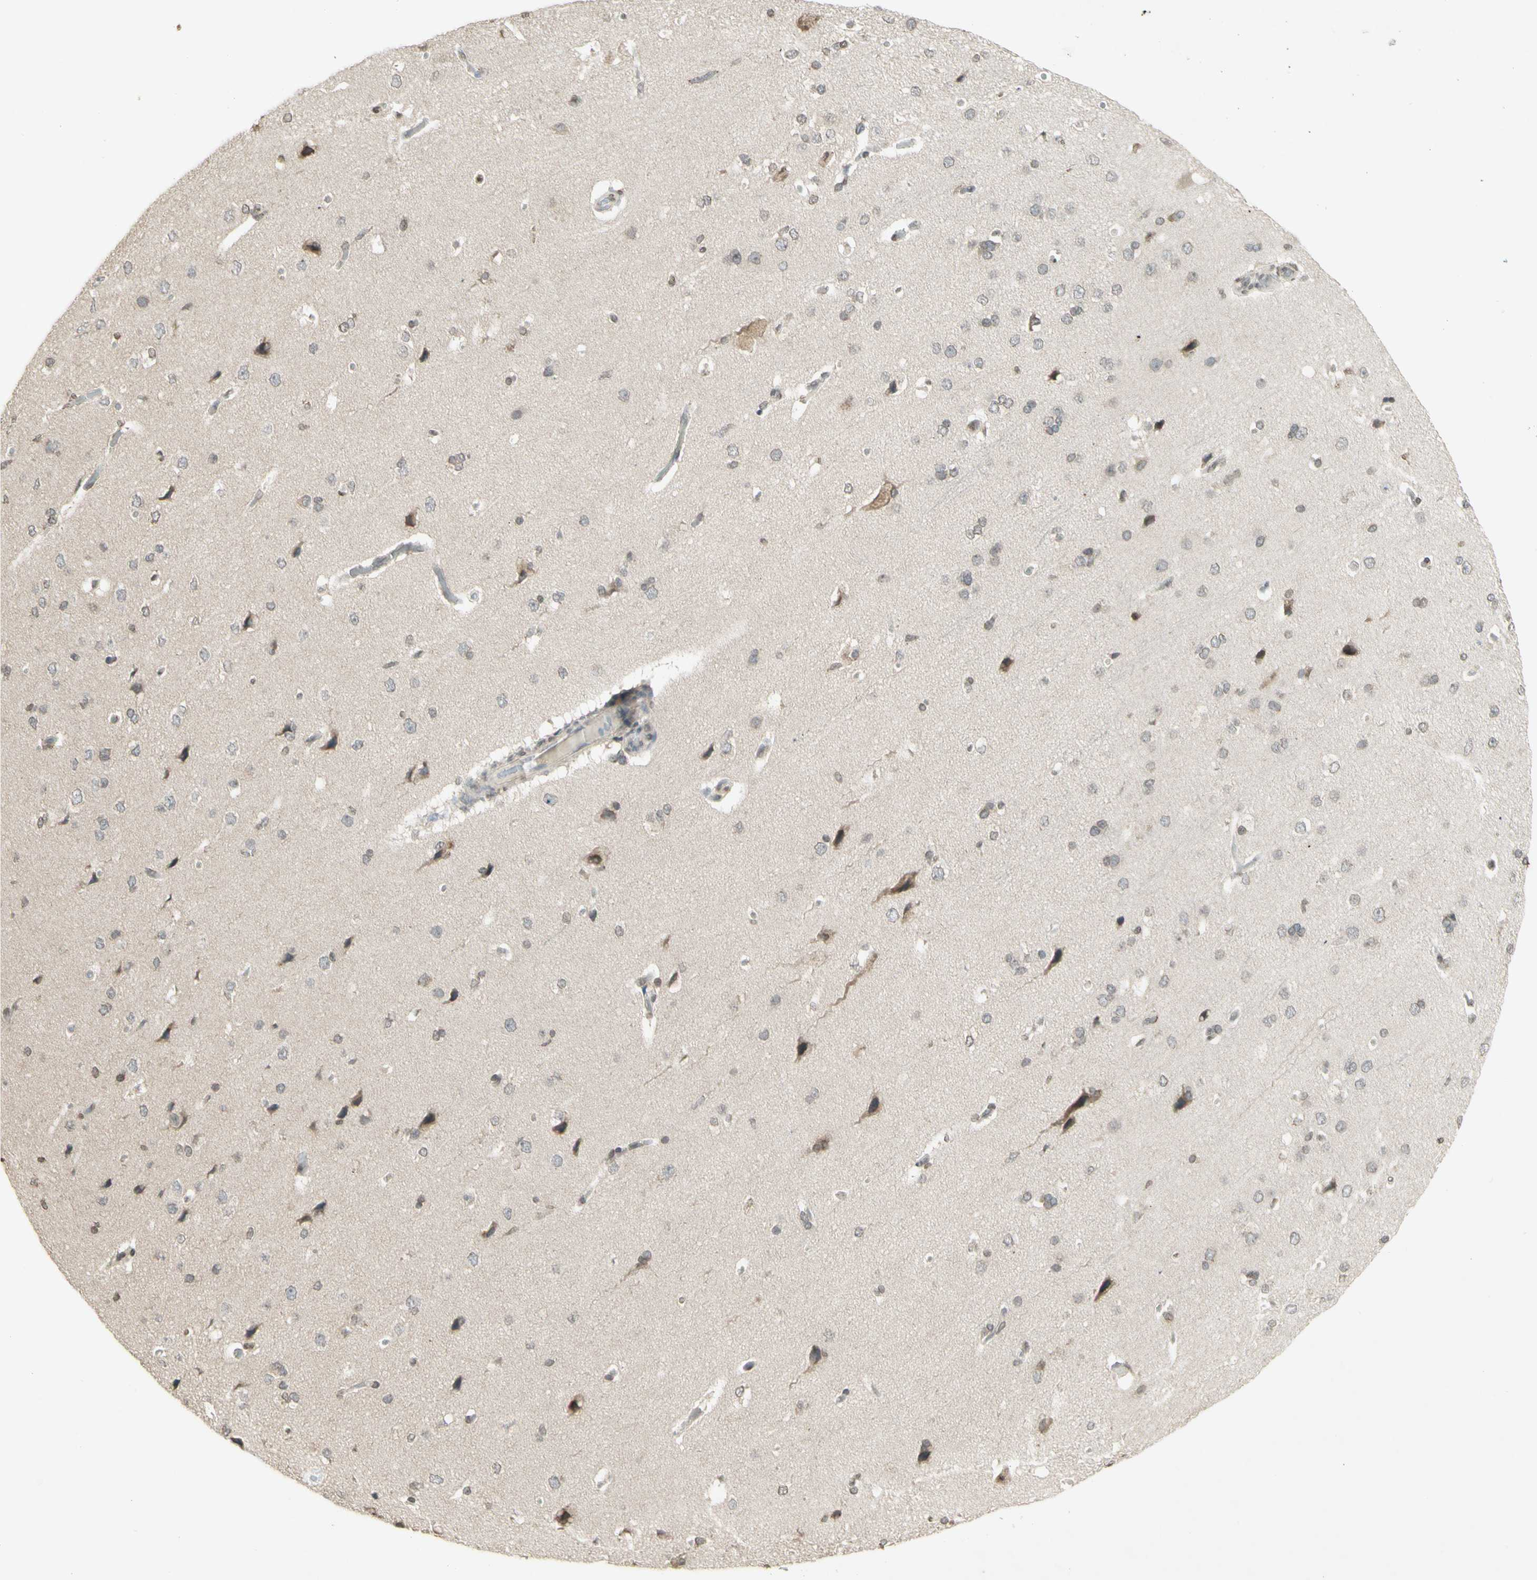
{"staining": {"intensity": "weak", "quantity": ">75%", "location": "cytoplasmic/membranous"}, "tissue": "cerebral cortex", "cell_type": "Endothelial cells", "image_type": "normal", "snomed": [{"axis": "morphology", "description": "Normal tissue, NOS"}, {"axis": "topography", "description": "Cerebral cortex"}], "caption": "IHC staining of benign cerebral cortex, which reveals low levels of weak cytoplasmic/membranous positivity in approximately >75% of endothelial cells indicating weak cytoplasmic/membranous protein positivity. The staining was performed using DAB (3,3'-diaminobenzidine) (brown) for protein detection and nuclei were counterstained in hematoxylin (blue).", "gene": "CCNI", "patient": {"sex": "male", "age": 62}}